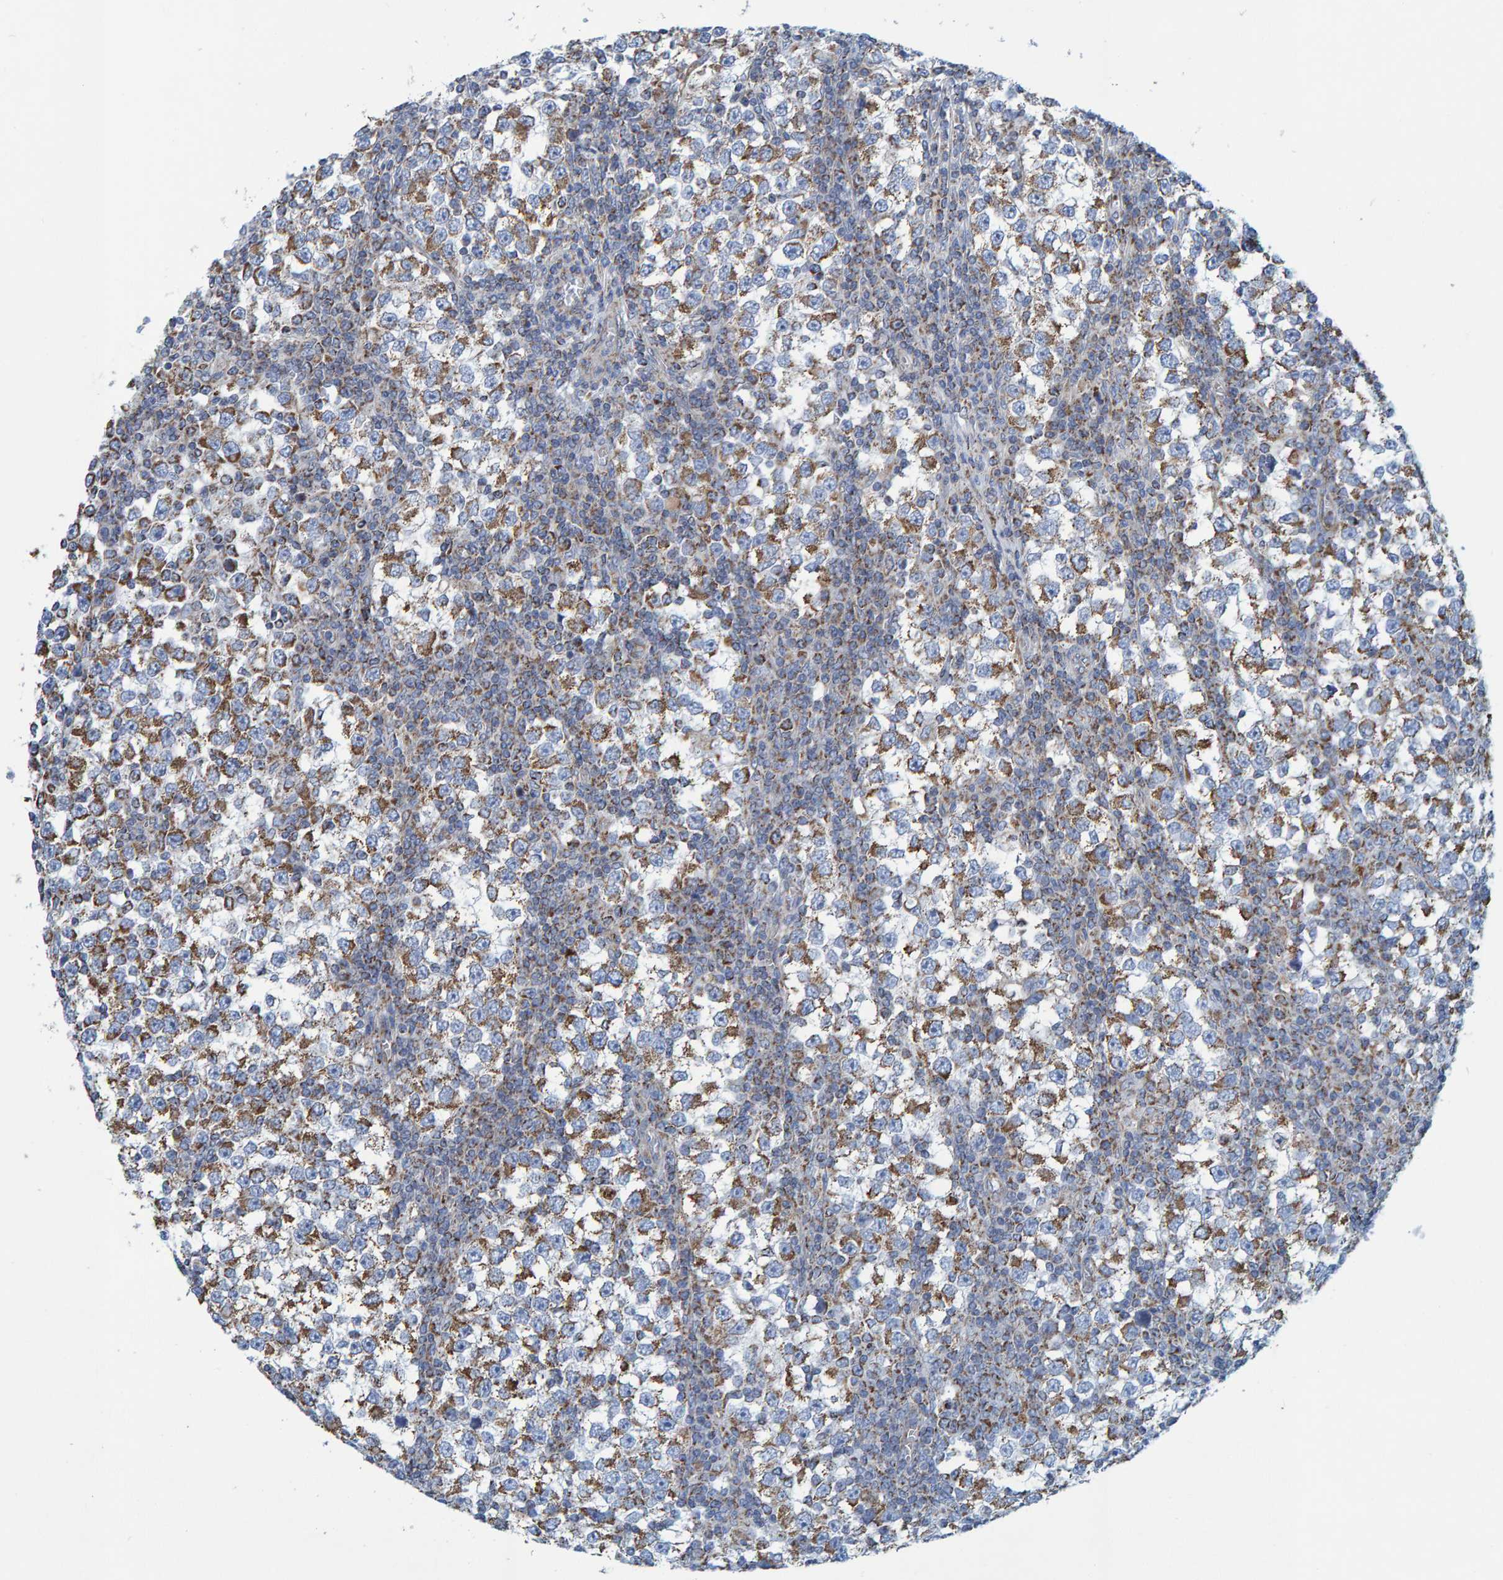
{"staining": {"intensity": "strong", "quantity": "25%-75%", "location": "cytoplasmic/membranous"}, "tissue": "testis cancer", "cell_type": "Tumor cells", "image_type": "cancer", "snomed": [{"axis": "morphology", "description": "Seminoma, NOS"}, {"axis": "topography", "description": "Testis"}], "caption": "Human testis cancer (seminoma) stained with a protein marker displays strong staining in tumor cells.", "gene": "MRPS7", "patient": {"sex": "male", "age": 65}}